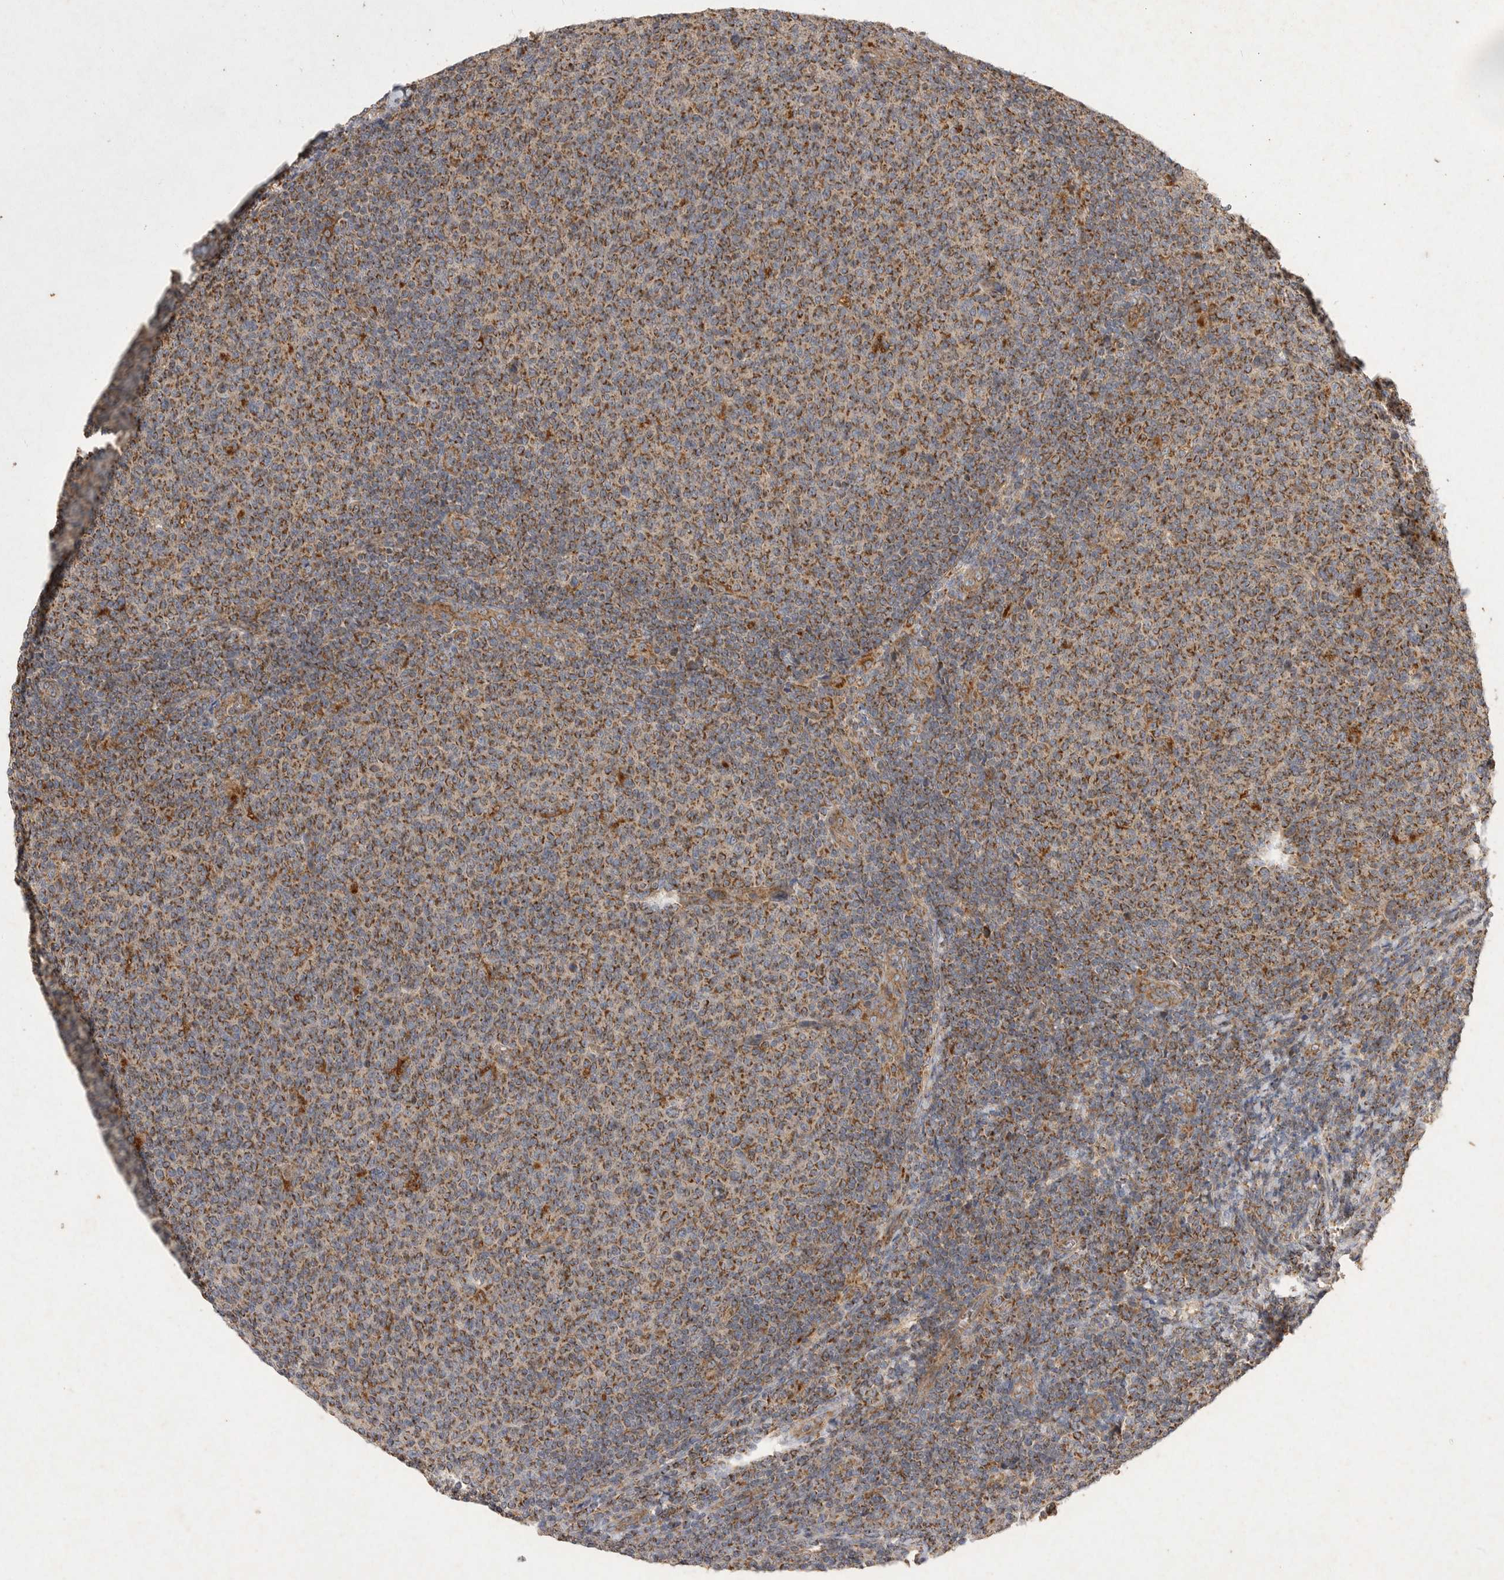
{"staining": {"intensity": "moderate", "quantity": ">75%", "location": "cytoplasmic/membranous"}, "tissue": "lymphoma", "cell_type": "Tumor cells", "image_type": "cancer", "snomed": [{"axis": "morphology", "description": "Malignant lymphoma, non-Hodgkin's type, Low grade"}, {"axis": "topography", "description": "Lymph node"}], "caption": "Protein expression analysis of malignant lymphoma, non-Hodgkin's type (low-grade) shows moderate cytoplasmic/membranous positivity in about >75% of tumor cells.", "gene": "MRPL41", "patient": {"sex": "male", "age": 66}}